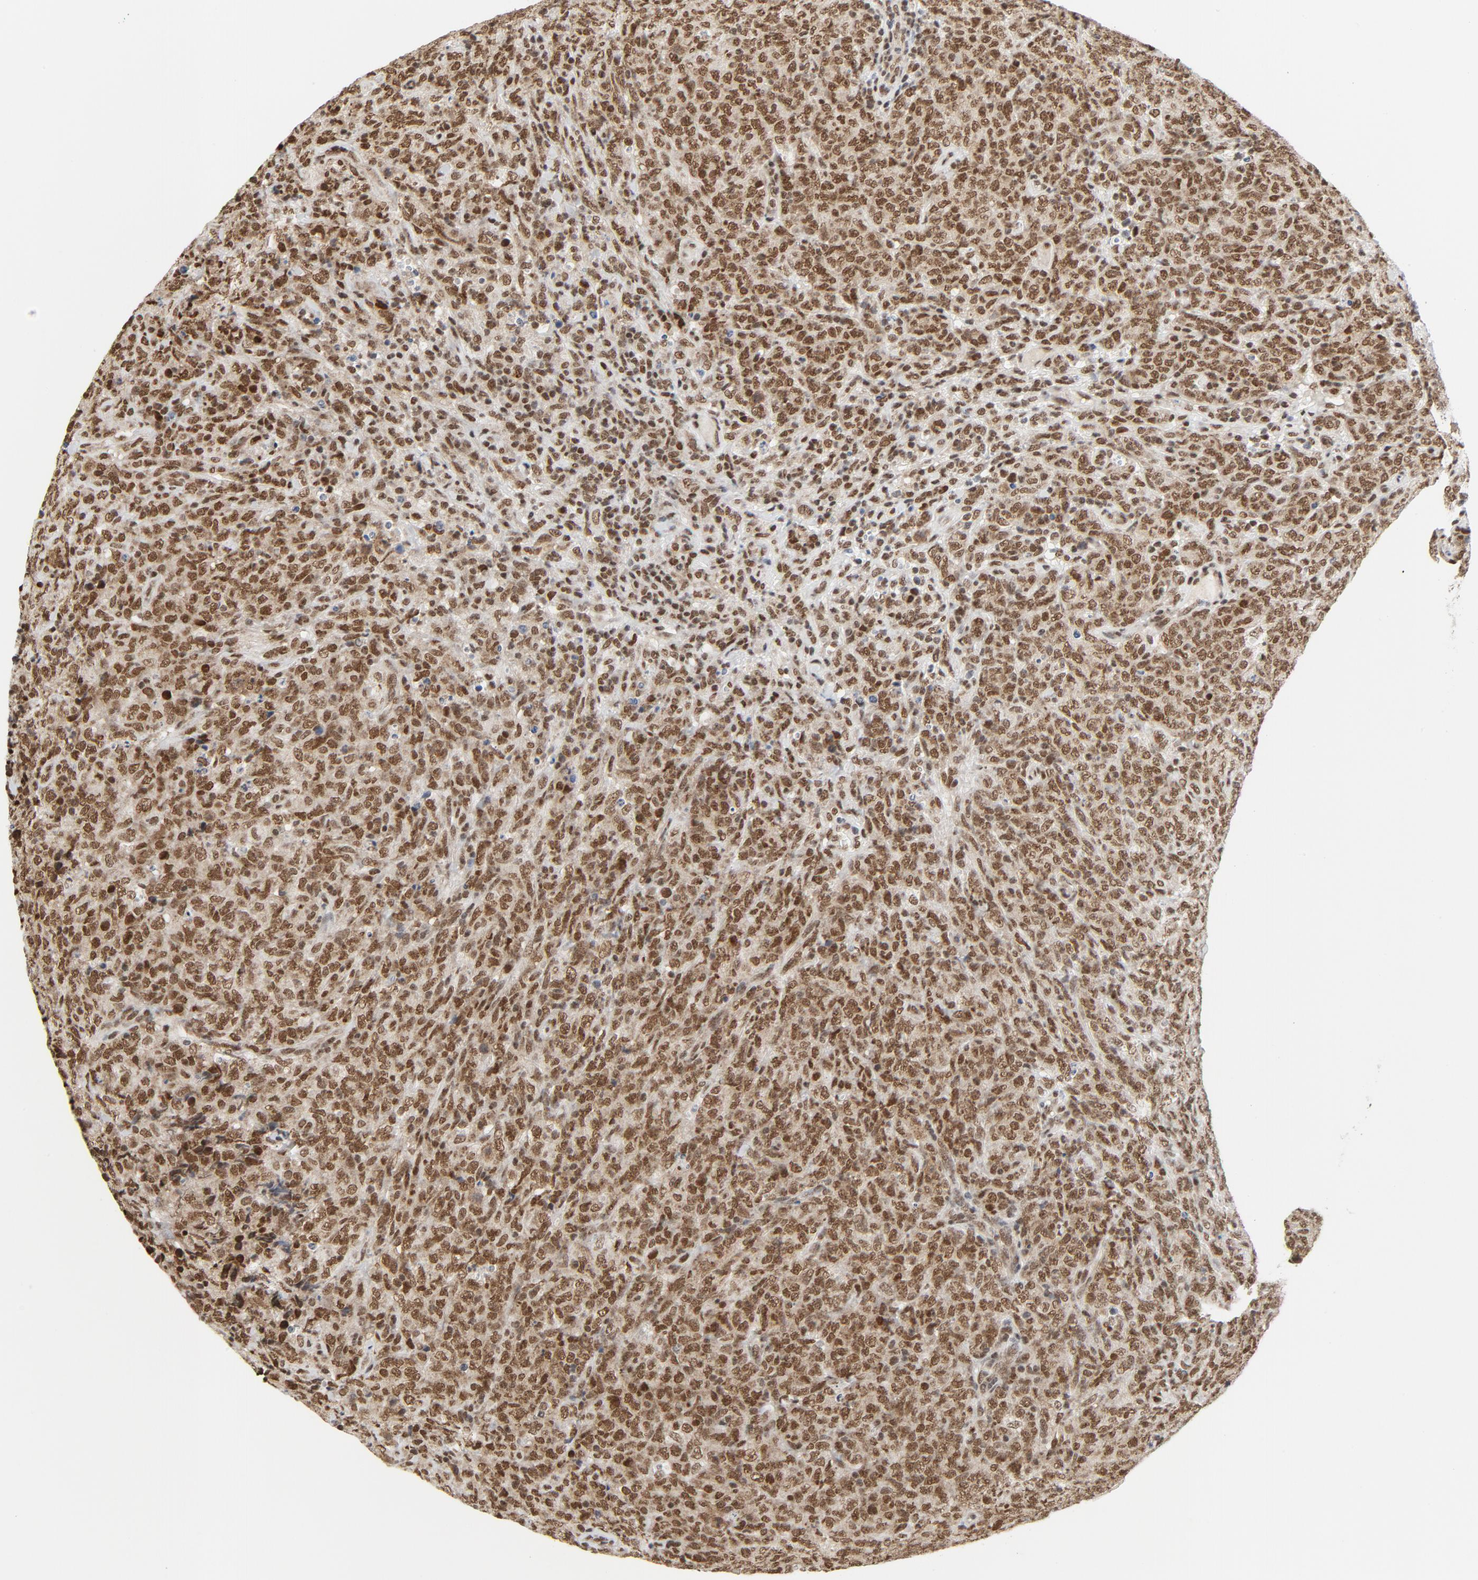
{"staining": {"intensity": "strong", "quantity": ">75%", "location": "nuclear"}, "tissue": "lymphoma", "cell_type": "Tumor cells", "image_type": "cancer", "snomed": [{"axis": "morphology", "description": "Malignant lymphoma, non-Hodgkin's type, High grade"}, {"axis": "topography", "description": "Tonsil"}], "caption": "A micrograph of malignant lymphoma, non-Hodgkin's type (high-grade) stained for a protein reveals strong nuclear brown staining in tumor cells. (Brightfield microscopy of DAB IHC at high magnification).", "gene": "ERCC1", "patient": {"sex": "female", "age": 36}}